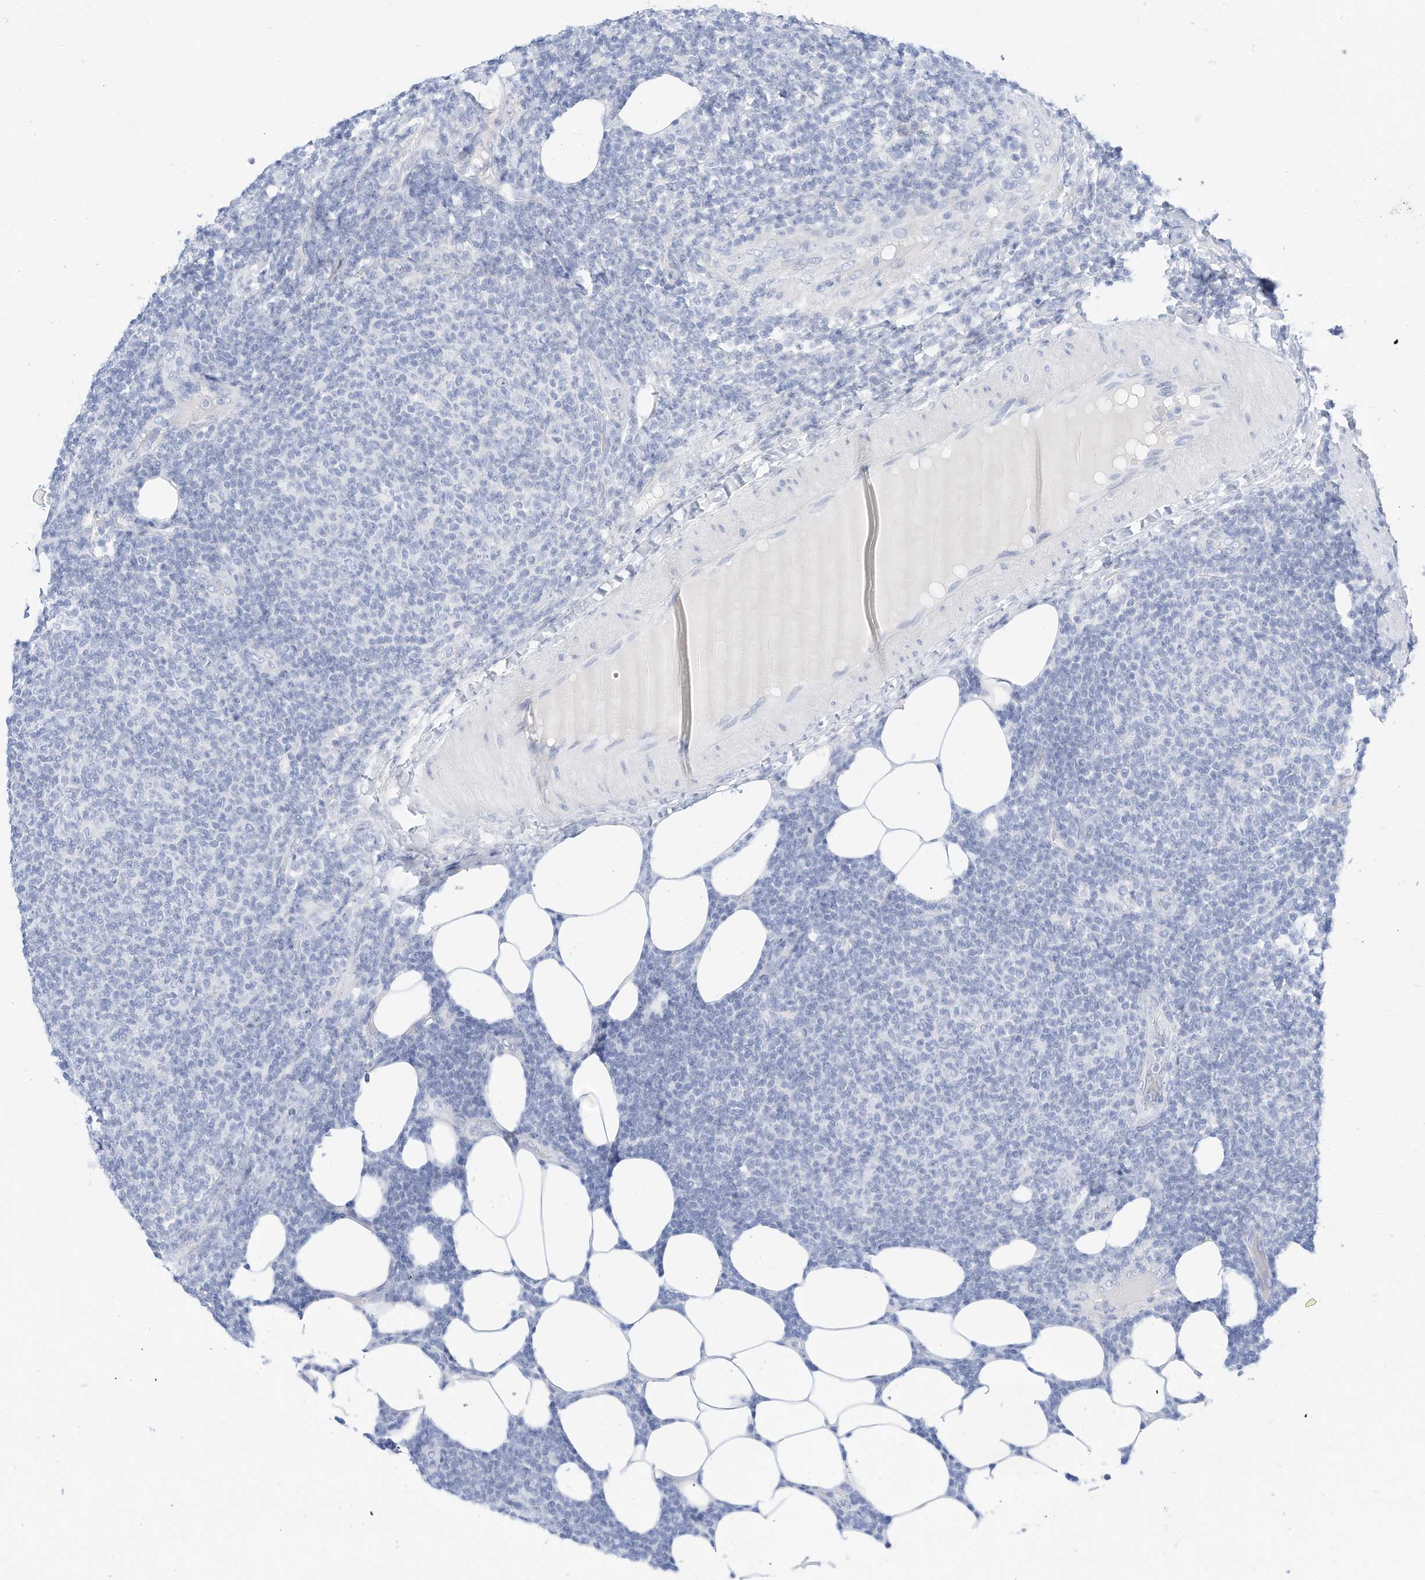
{"staining": {"intensity": "negative", "quantity": "none", "location": "none"}, "tissue": "lymphoma", "cell_type": "Tumor cells", "image_type": "cancer", "snomed": [{"axis": "morphology", "description": "Malignant lymphoma, non-Hodgkin's type, Low grade"}, {"axis": "topography", "description": "Lymph node"}], "caption": "Tumor cells are negative for brown protein staining in malignant lymphoma, non-Hodgkin's type (low-grade).", "gene": "SPOCD1", "patient": {"sex": "male", "age": 66}}